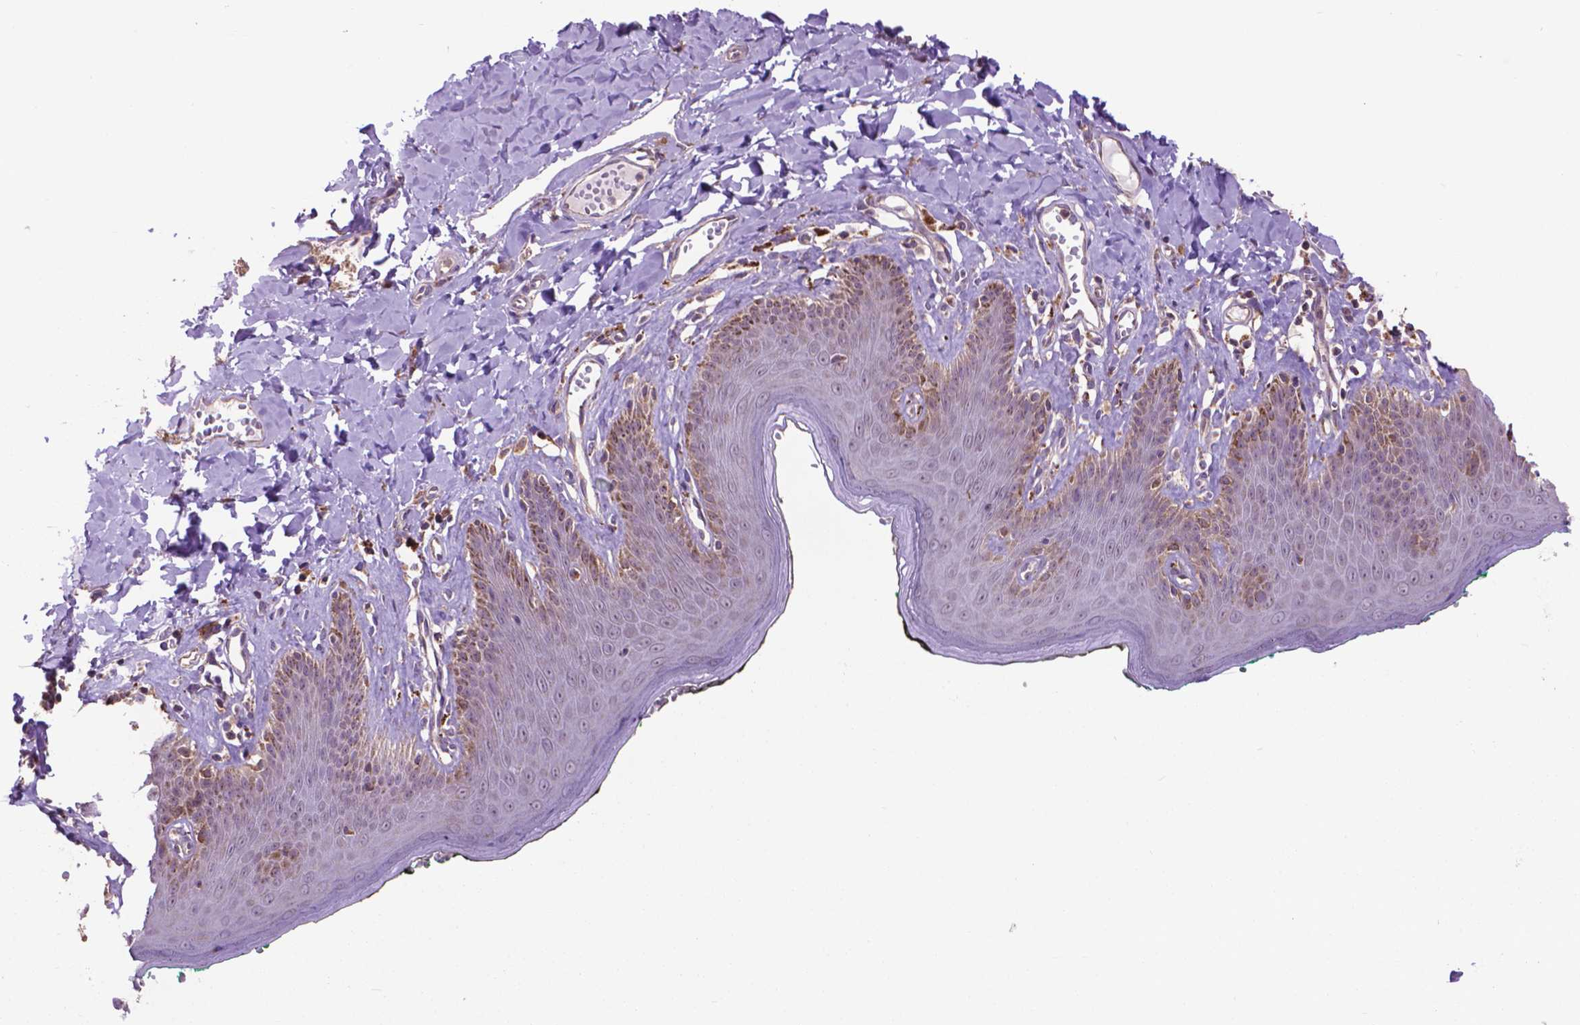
{"staining": {"intensity": "weak", "quantity": "25%-75%", "location": "cytoplasmic/membranous"}, "tissue": "skin", "cell_type": "Epidermal cells", "image_type": "normal", "snomed": [{"axis": "morphology", "description": "Normal tissue, NOS"}, {"axis": "topography", "description": "Vulva"}, {"axis": "topography", "description": "Peripheral nerve tissue"}], "caption": "Protein analysis of normal skin demonstrates weak cytoplasmic/membranous expression in approximately 25%-75% of epidermal cells.", "gene": "GLB1", "patient": {"sex": "female", "age": 66}}